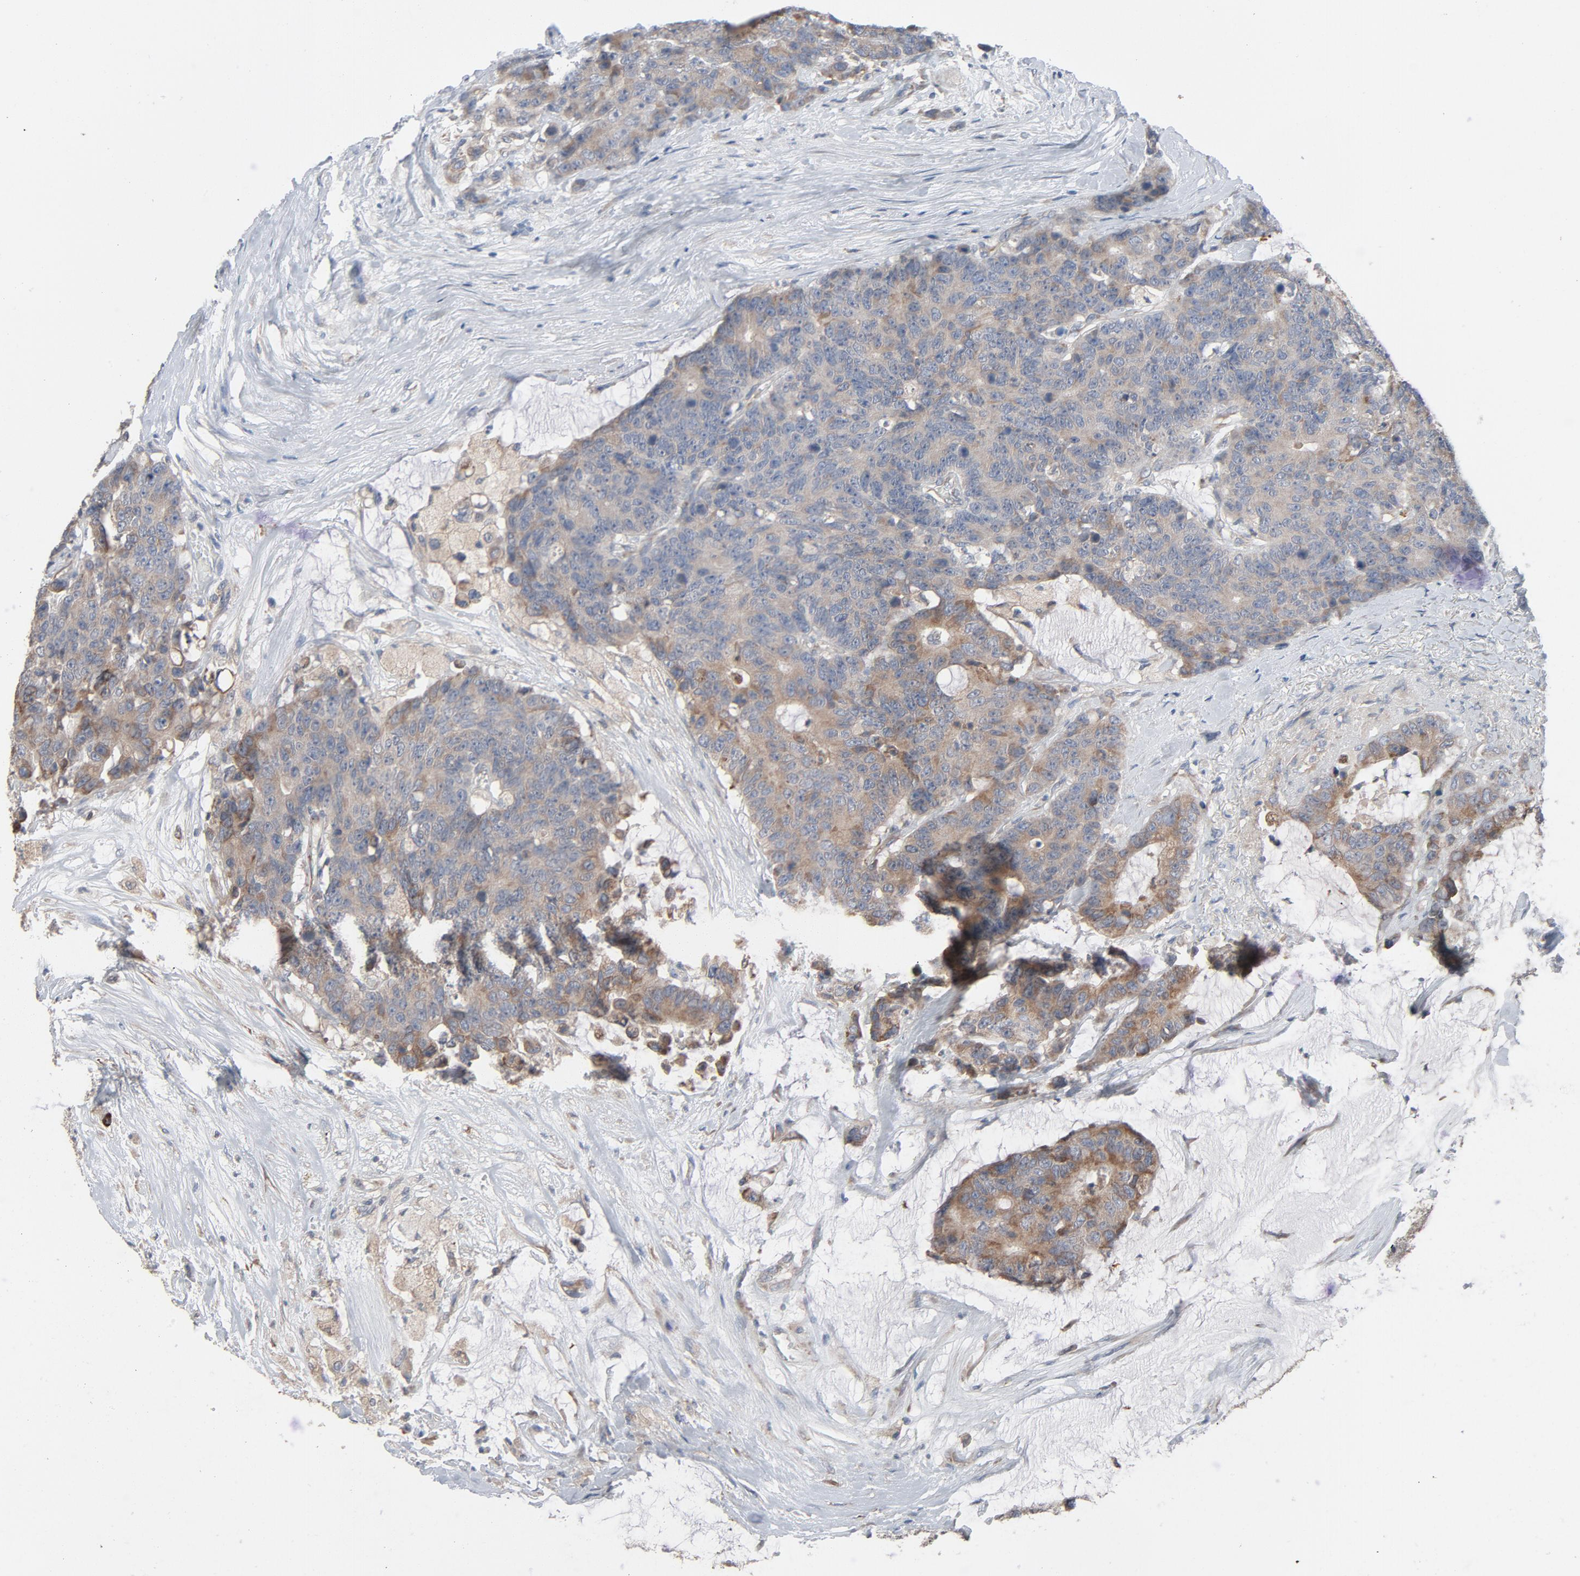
{"staining": {"intensity": "moderate", "quantity": "<25%", "location": "cytoplasmic/membranous"}, "tissue": "colorectal cancer", "cell_type": "Tumor cells", "image_type": "cancer", "snomed": [{"axis": "morphology", "description": "Adenocarcinoma, NOS"}, {"axis": "topography", "description": "Colon"}], "caption": "Colorectal cancer (adenocarcinoma) stained for a protein displays moderate cytoplasmic/membranous positivity in tumor cells. (brown staining indicates protein expression, while blue staining denotes nuclei).", "gene": "TLR4", "patient": {"sex": "female", "age": 86}}